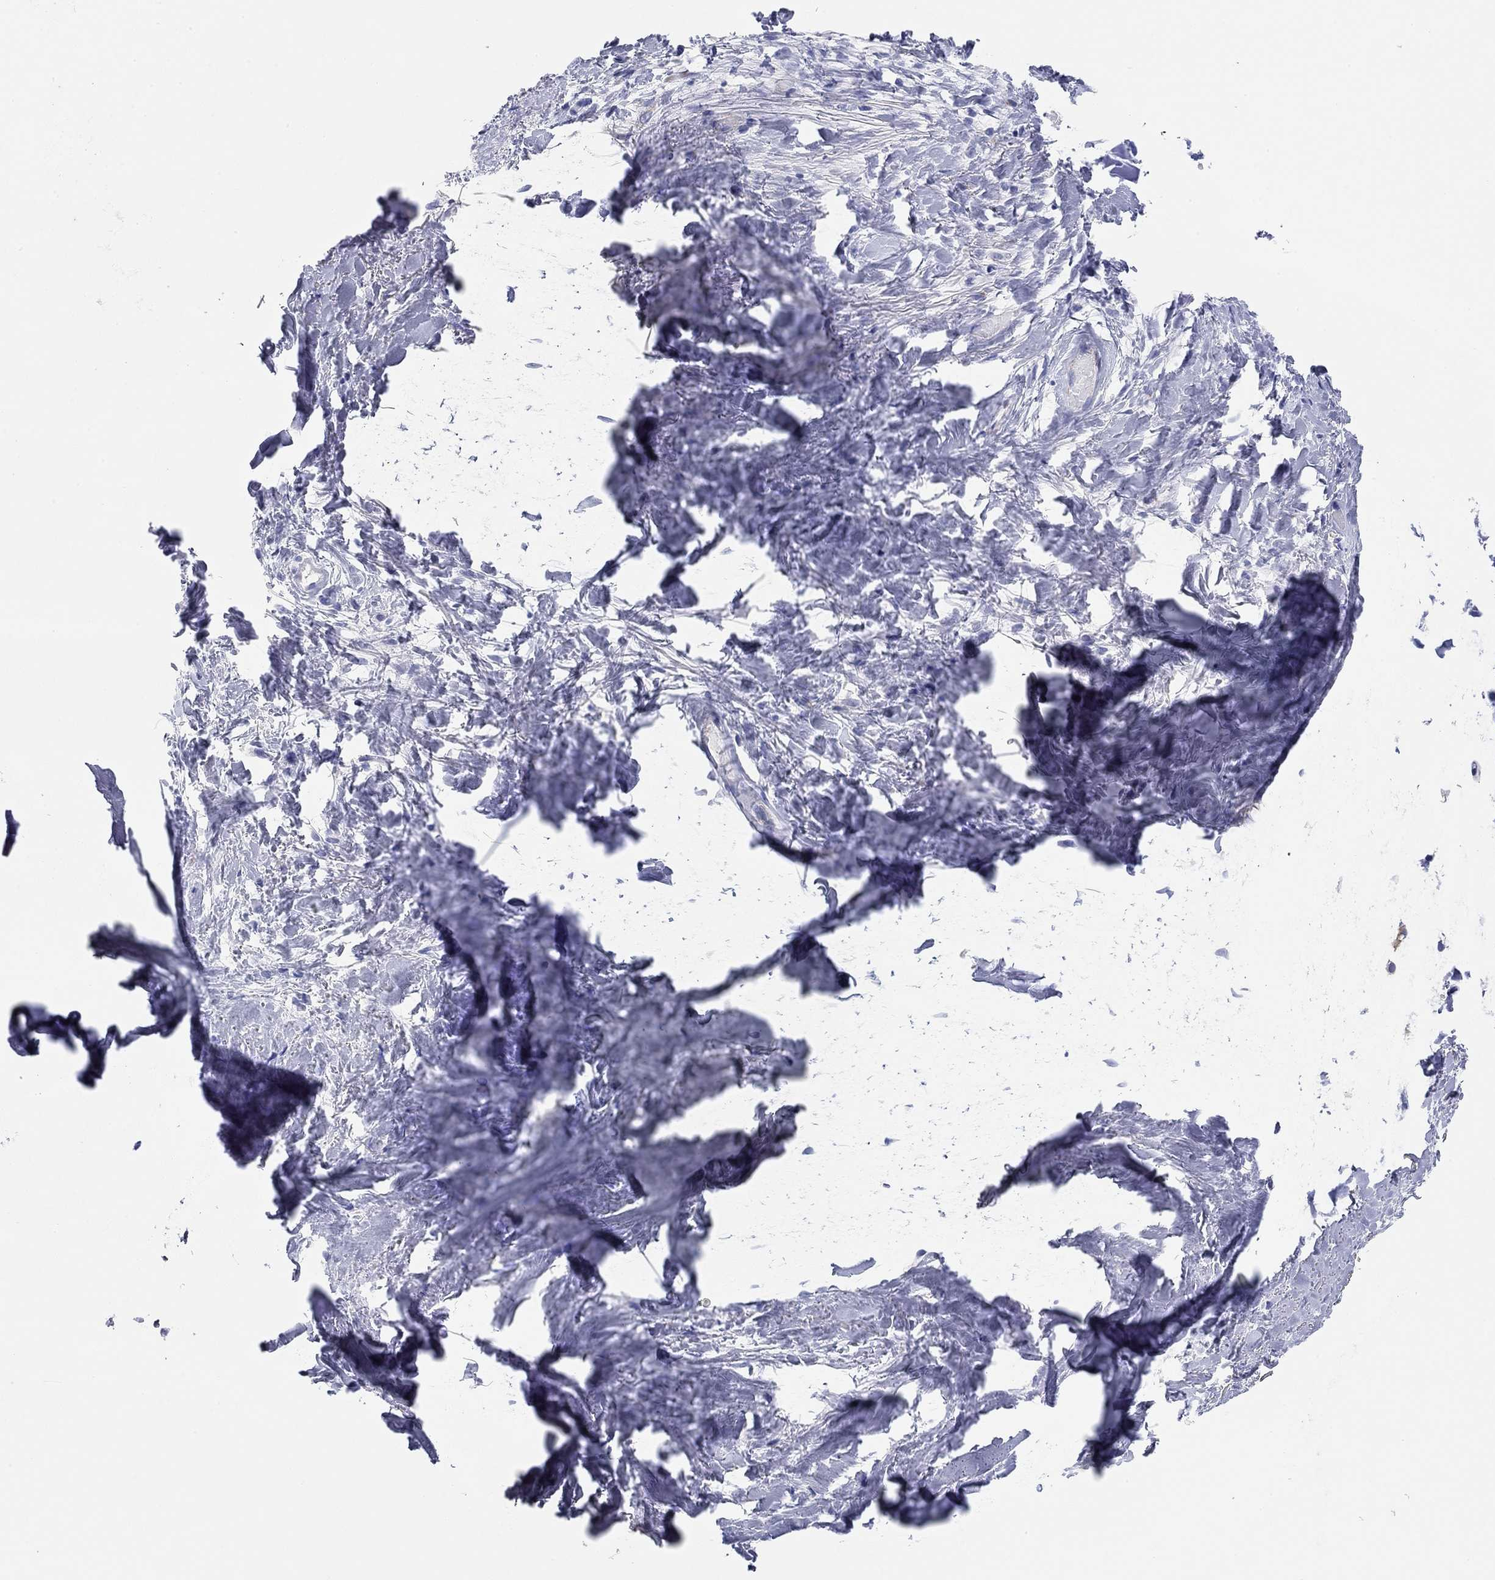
{"staining": {"intensity": "negative", "quantity": "none", "location": "none"}, "tissue": "adipose tissue", "cell_type": "Adipocytes", "image_type": "normal", "snomed": [{"axis": "morphology", "description": "Normal tissue, NOS"}, {"axis": "topography", "description": "Cartilage tissue"}], "caption": "Immunohistochemistry (IHC) image of benign adipose tissue: adipose tissue stained with DAB demonstrates no significant protein staining in adipocytes.", "gene": "CHI3L2", "patient": {"sex": "male", "age": 62}}